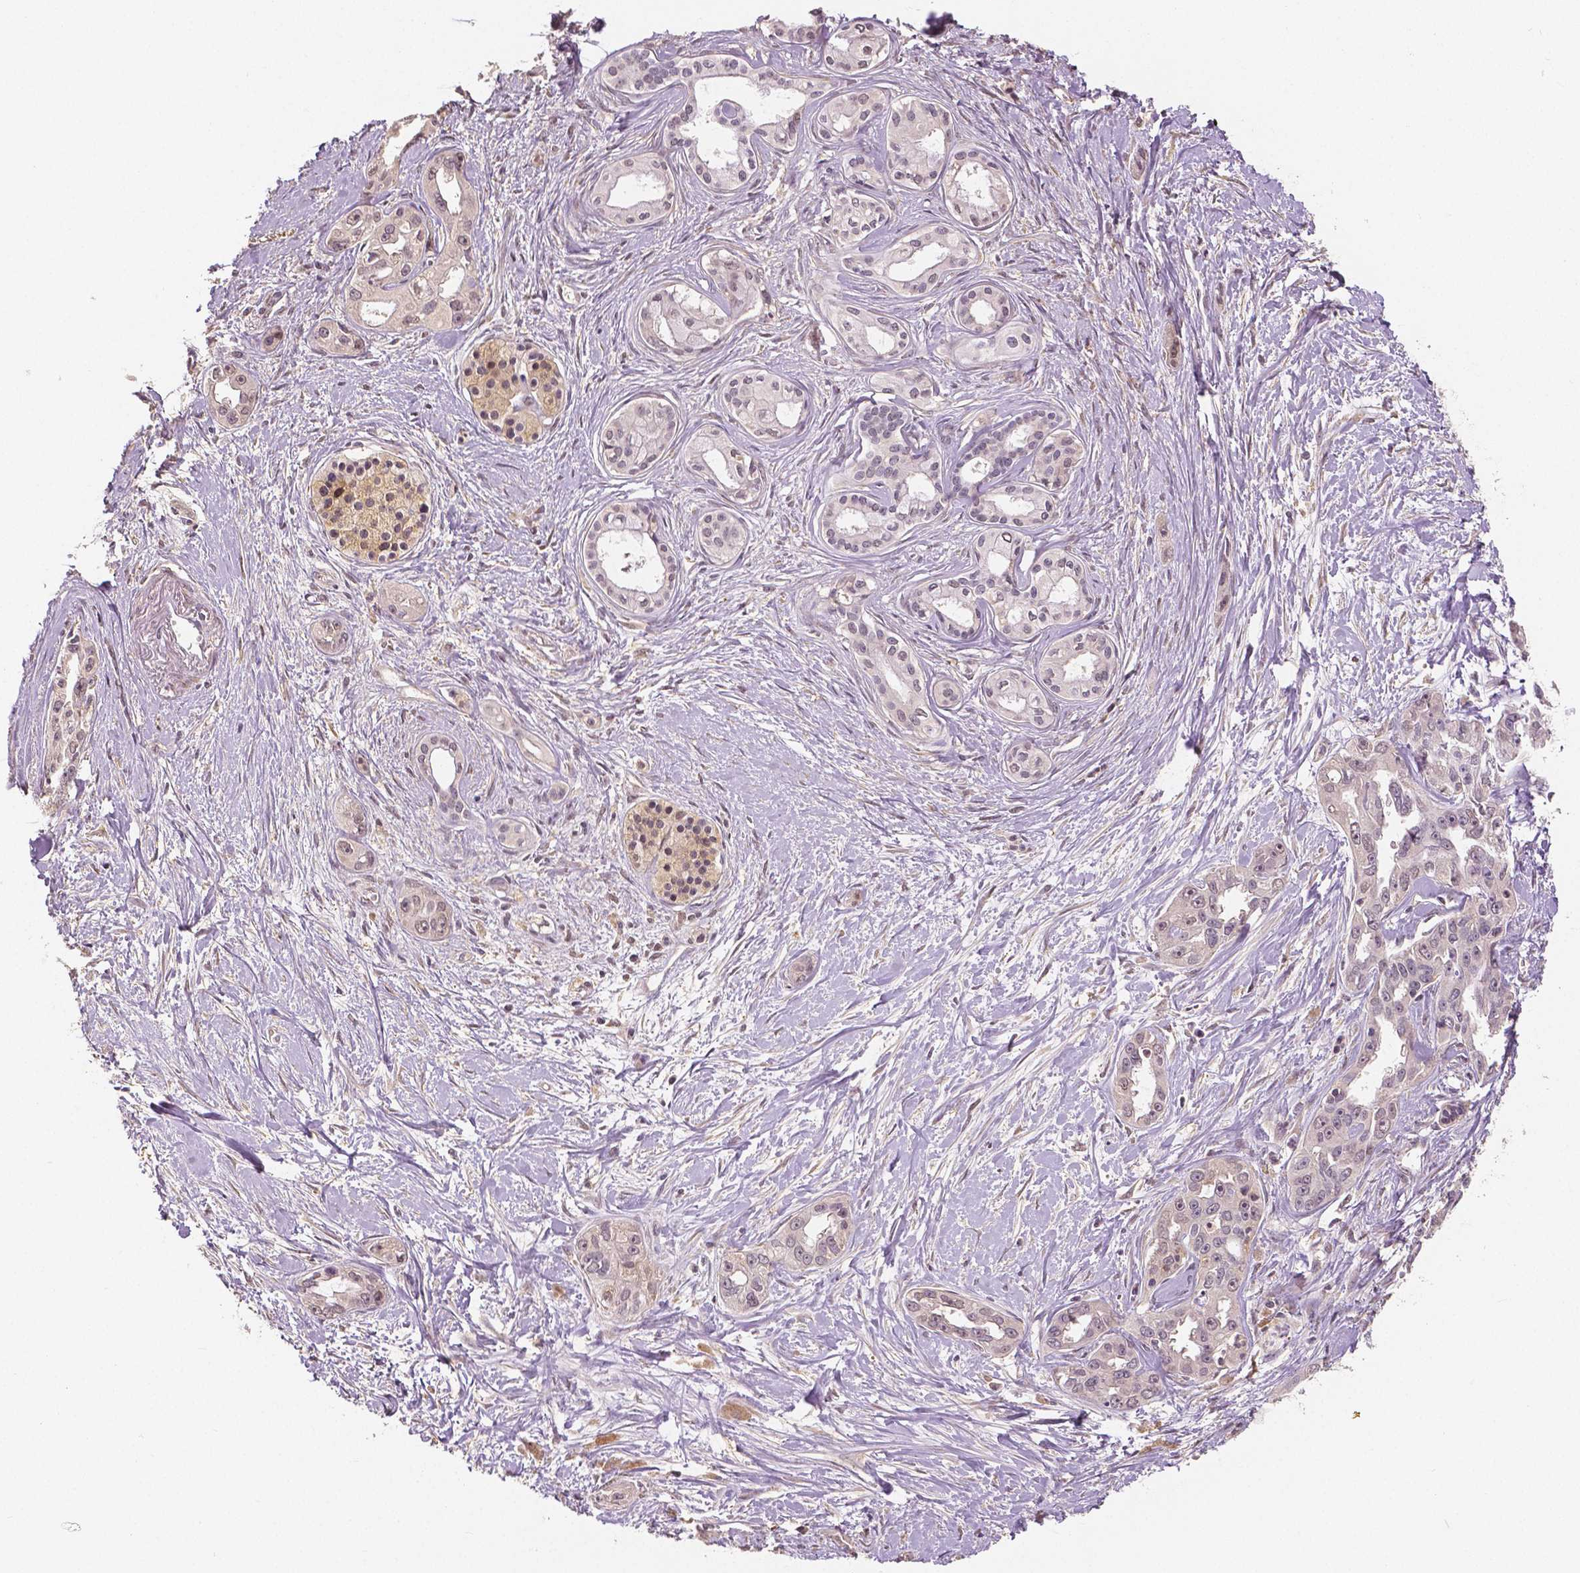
{"staining": {"intensity": "weak", "quantity": "<25%", "location": "nuclear"}, "tissue": "pancreatic cancer", "cell_type": "Tumor cells", "image_type": "cancer", "snomed": [{"axis": "morphology", "description": "Adenocarcinoma, NOS"}, {"axis": "topography", "description": "Pancreas"}], "caption": "IHC photomicrograph of adenocarcinoma (pancreatic) stained for a protein (brown), which demonstrates no staining in tumor cells.", "gene": "MAP1LC3B", "patient": {"sex": "female", "age": 50}}